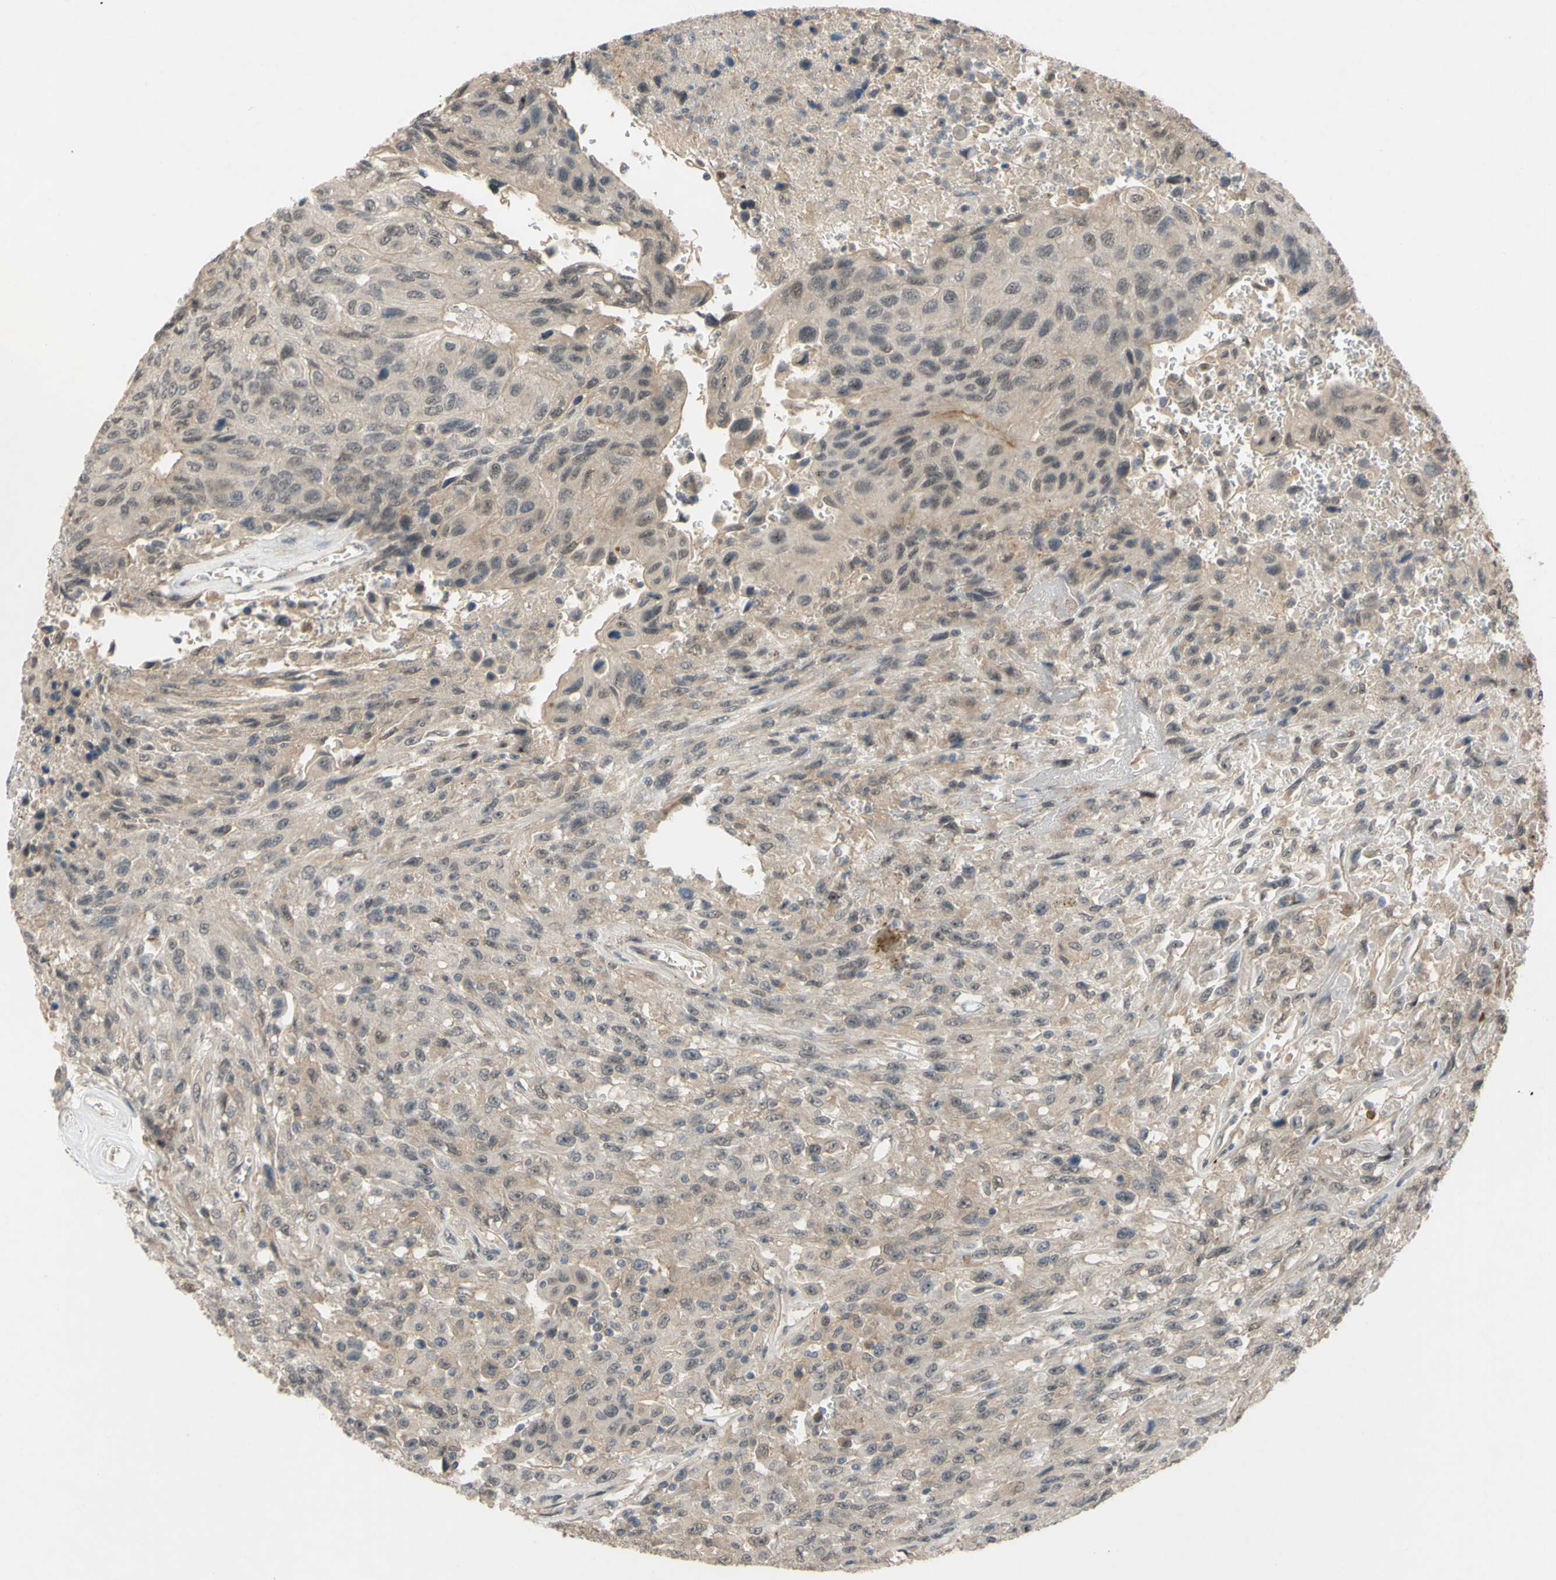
{"staining": {"intensity": "weak", "quantity": "25%-75%", "location": "cytoplasmic/membranous"}, "tissue": "urothelial cancer", "cell_type": "Tumor cells", "image_type": "cancer", "snomed": [{"axis": "morphology", "description": "Urothelial carcinoma, High grade"}, {"axis": "topography", "description": "Urinary bladder"}], "caption": "Urothelial carcinoma (high-grade) was stained to show a protein in brown. There is low levels of weak cytoplasmic/membranous positivity in about 25%-75% of tumor cells.", "gene": "ALK", "patient": {"sex": "male", "age": 66}}